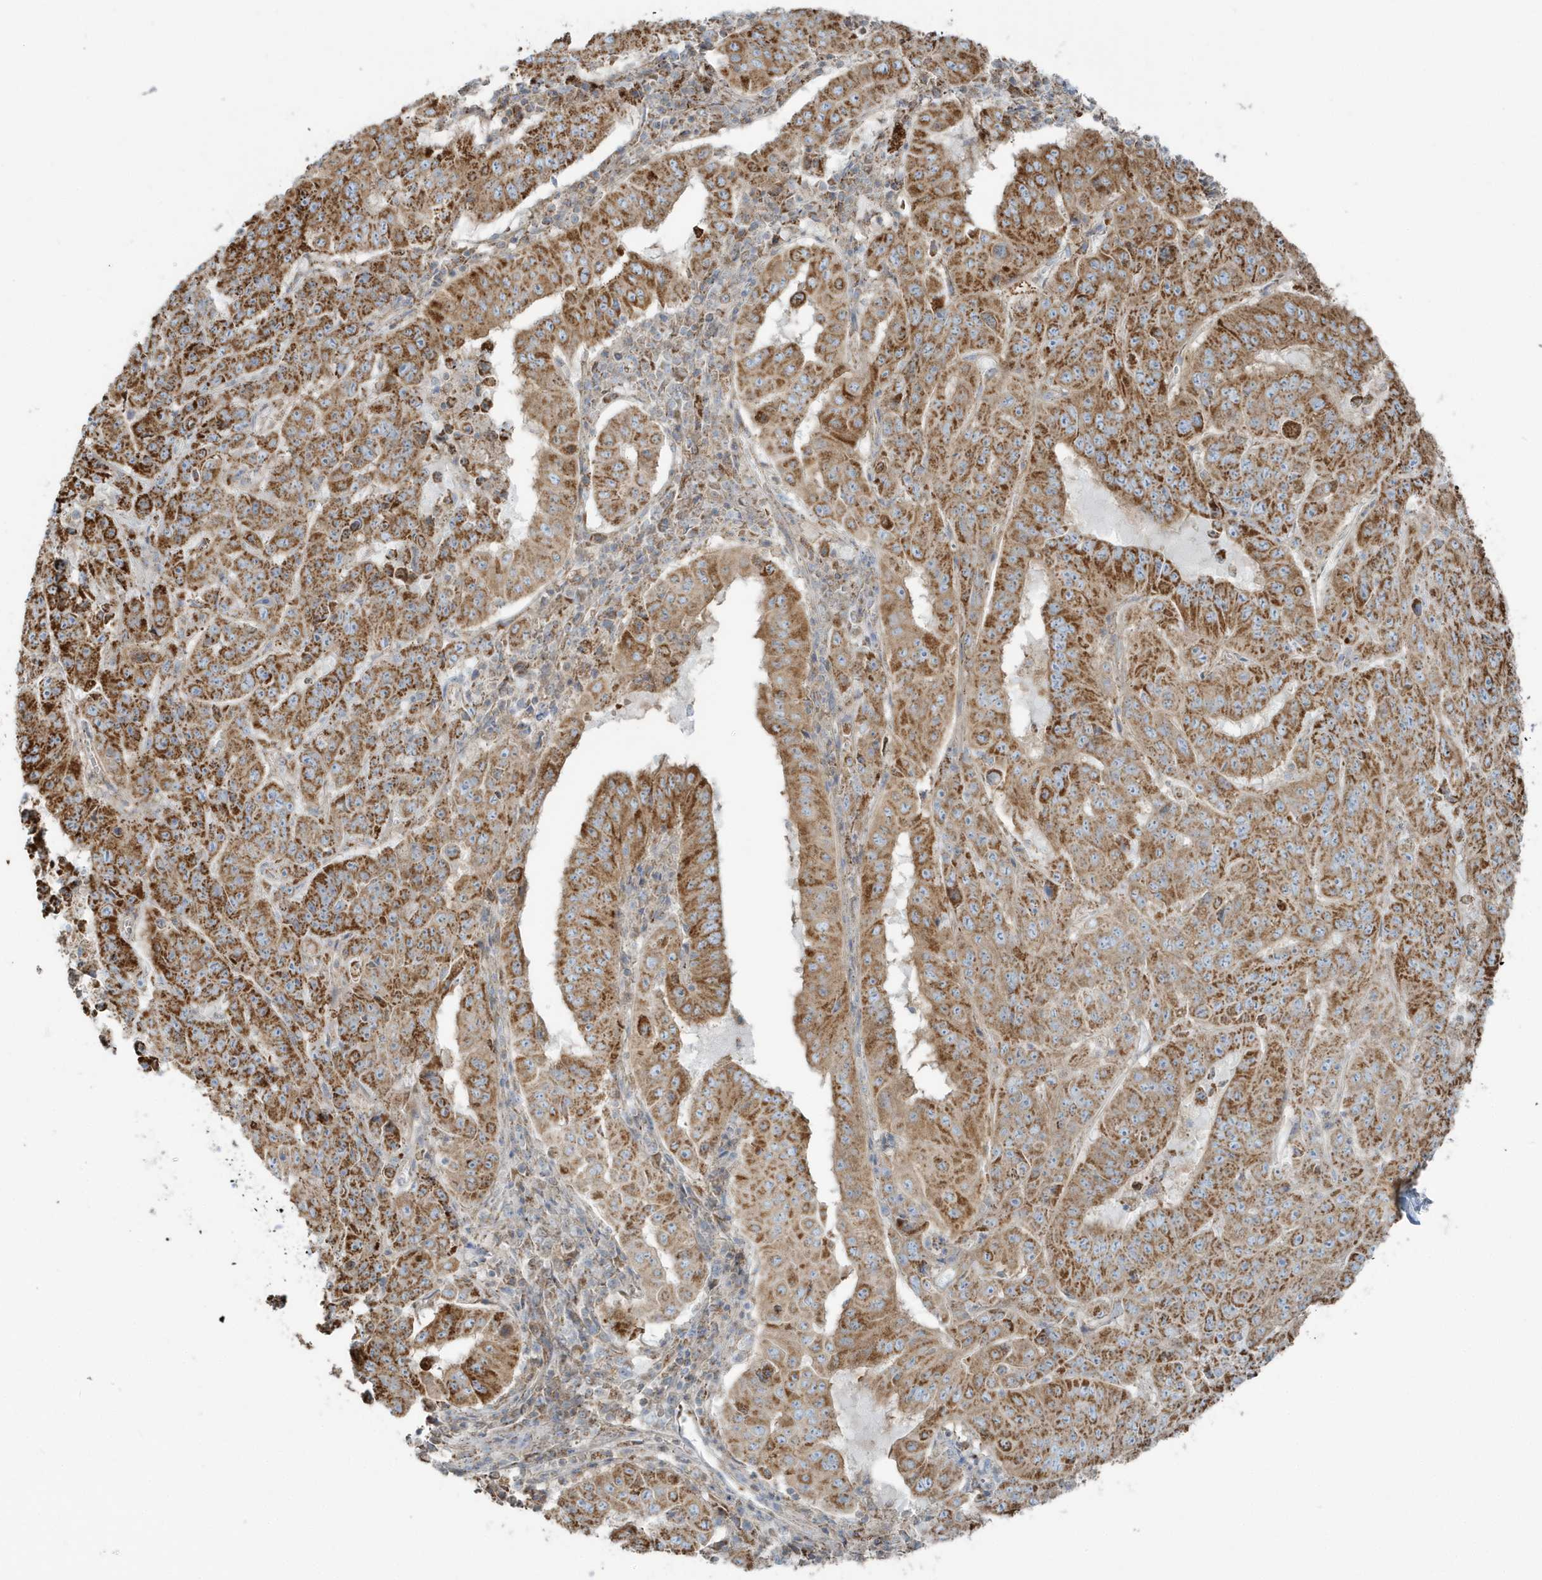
{"staining": {"intensity": "strong", "quantity": ">75%", "location": "cytoplasmic/membranous"}, "tissue": "pancreatic cancer", "cell_type": "Tumor cells", "image_type": "cancer", "snomed": [{"axis": "morphology", "description": "Adenocarcinoma, NOS"}, {"axis": "topography", "description": "Pancreas"}], "caption": "This photomicrograph demonstrates immunohistochemistry staining of human pancreatic adenocarcinoma, with high strong cytoplasmic/membranous positivity in about >75% of tumor cells.", "gene": "RAB11FIP3", "patient": {"sex": "male", "age": 63}}